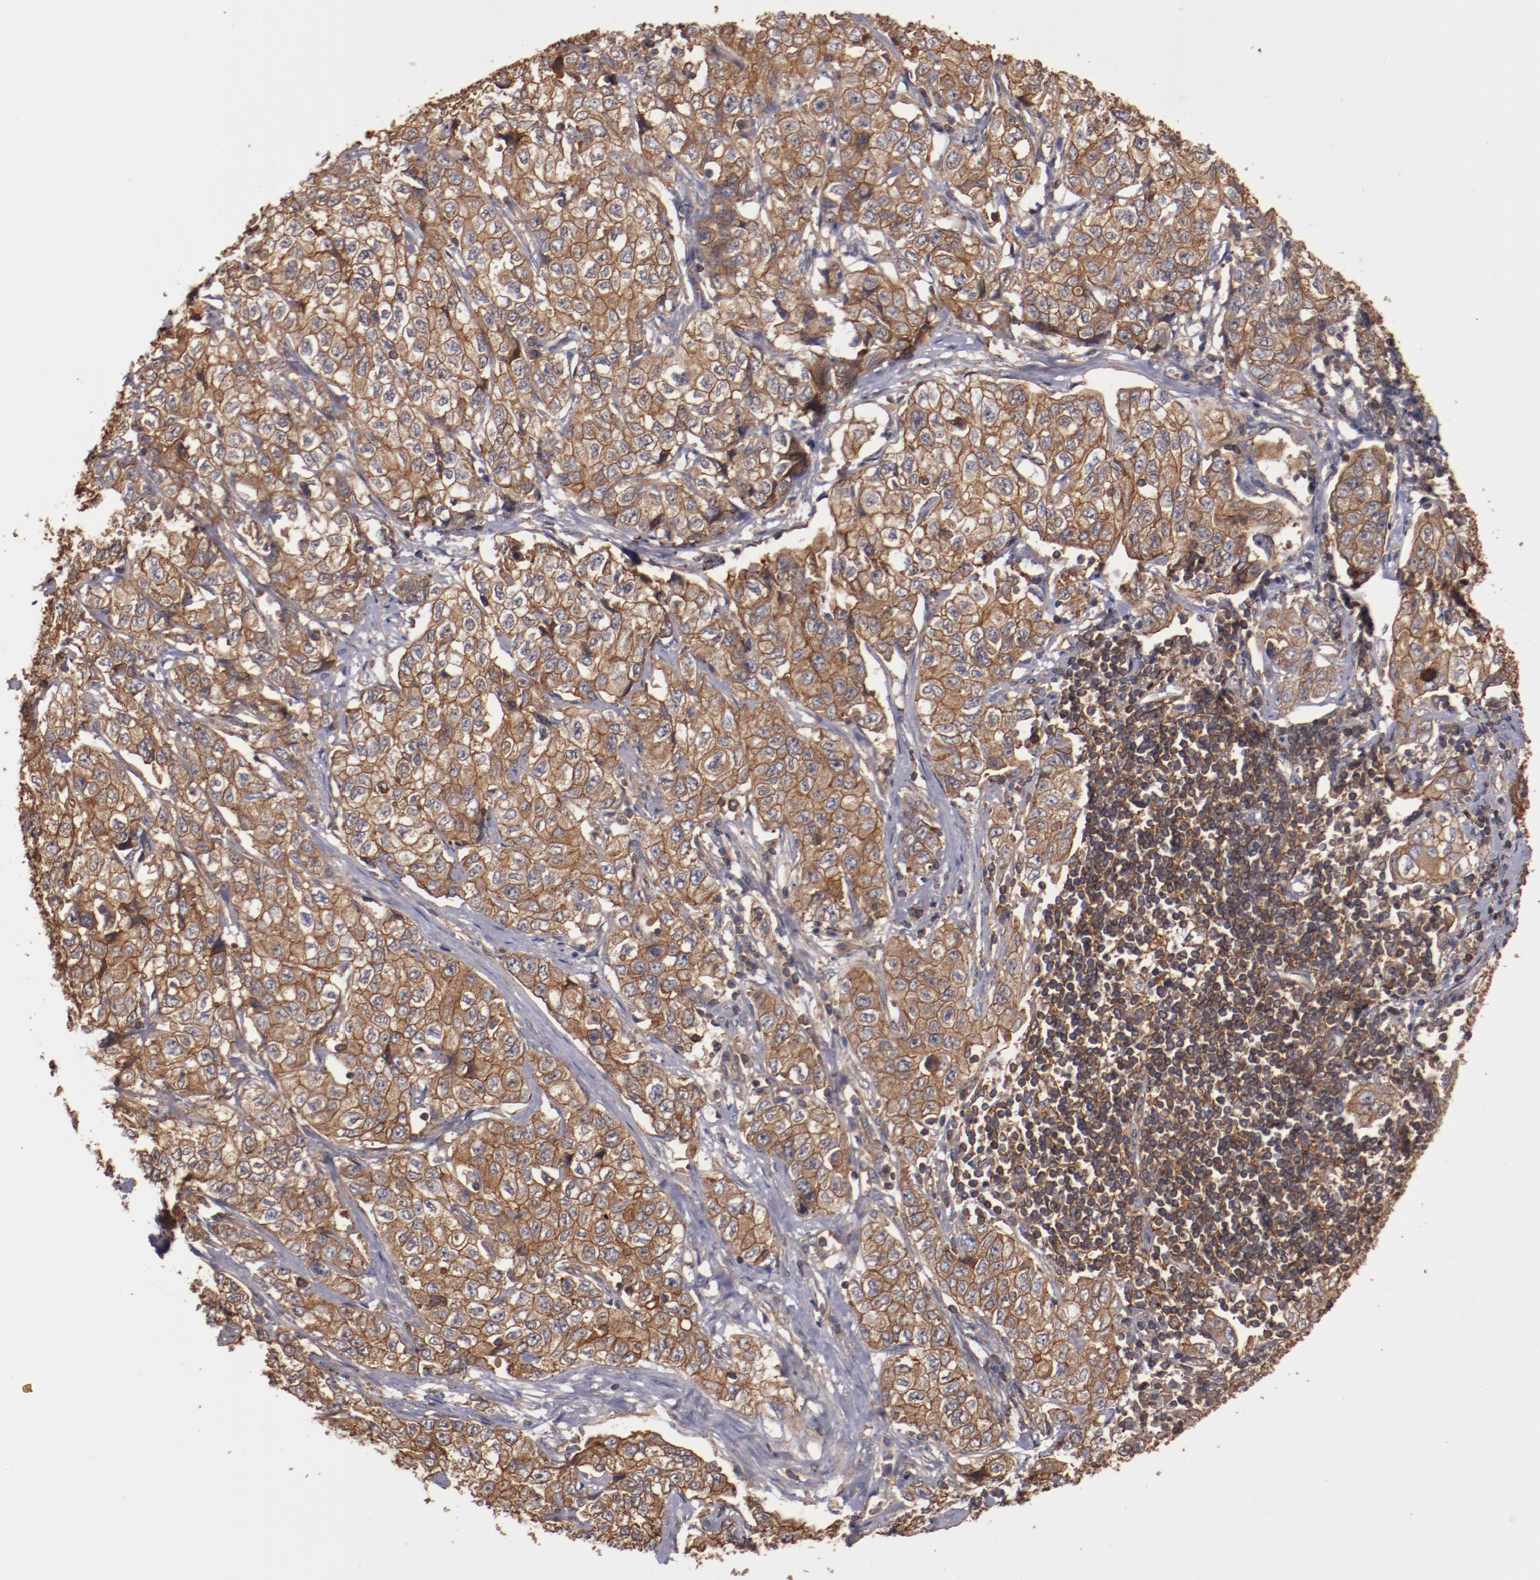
{"staining": {"intensity": "strong", "quantity": ">75%", "location": "cytoplasmic/membranous"}, "tissue": "stomach cancer", "cell_type": "Tumor cells", "image_type": "cancer", "snomed": [{"axis": "morphology", "description": "Adenocarcinoma, NOS"}, {"axis": "topography", "description": "Stomach"}], "caption": "Protein expression analysis of stomach cancer displays strong cytoplasmic/membranous staining in about >75% of tumor cells.", "gene": "TMOD3", "patient": {"sex": "male", "age": 48}}